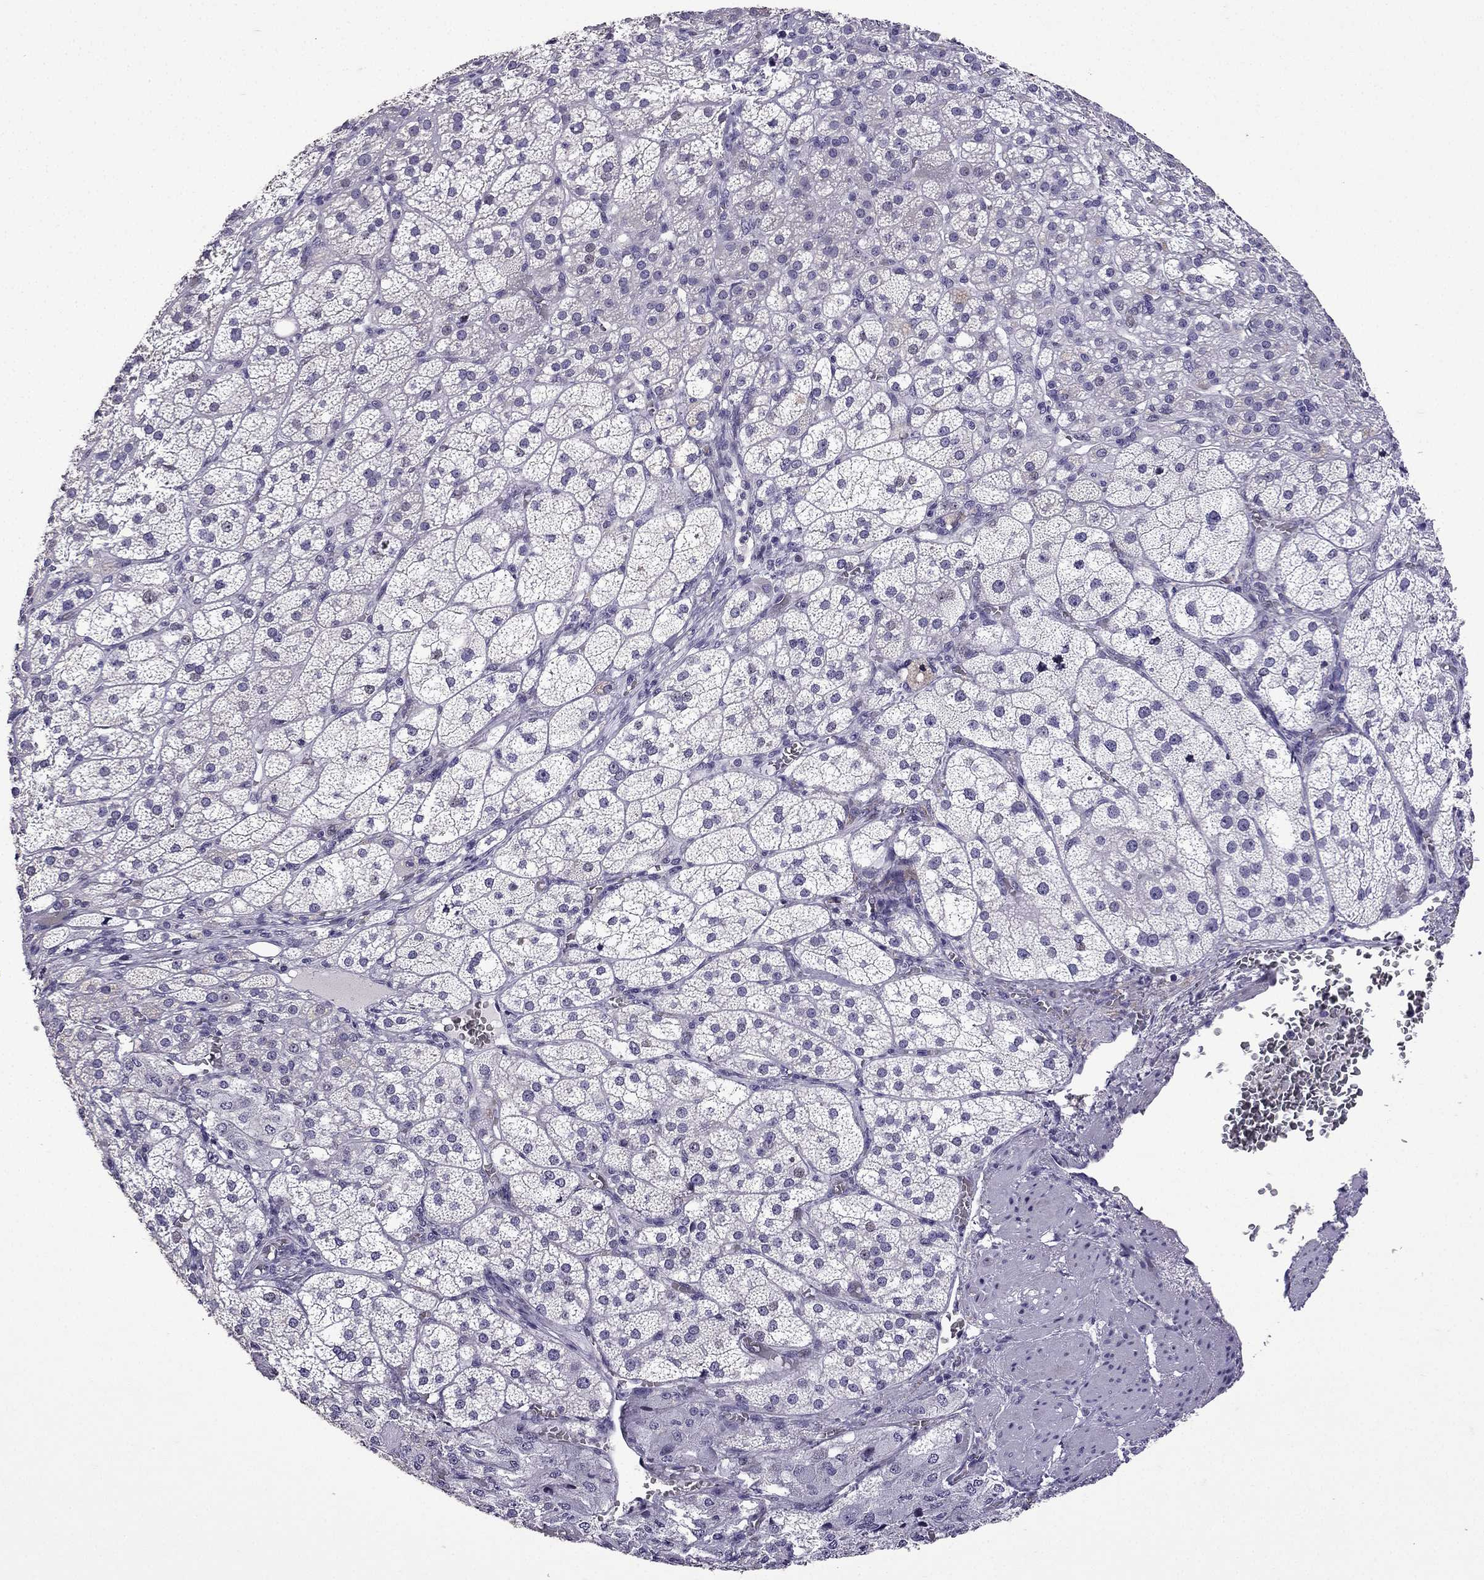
{"staining": {"intensity": "negative", "quantity": "none", "location": "none"}, "tissue": "adrenal gland", "cell_type": "Glandular cells", "image_type": "normal", "snomed": [{"axis": "morphology", "description": "Normal tissue, NOS"}, {"axis": "topography", "description": "Adrenal gland"}], "caption": "IHC of unremarkable human adrenal gland reveals no expression in glandular cells. (Stains: DAB (3,3'-diaminobenzidine) immunohistochemistry (IHC) with hematoxylin counter stain, Microscopy: brightfield microscopy at high magnification).", "gene": "TTN", "patient": {"sex": "female", "age": 60}}